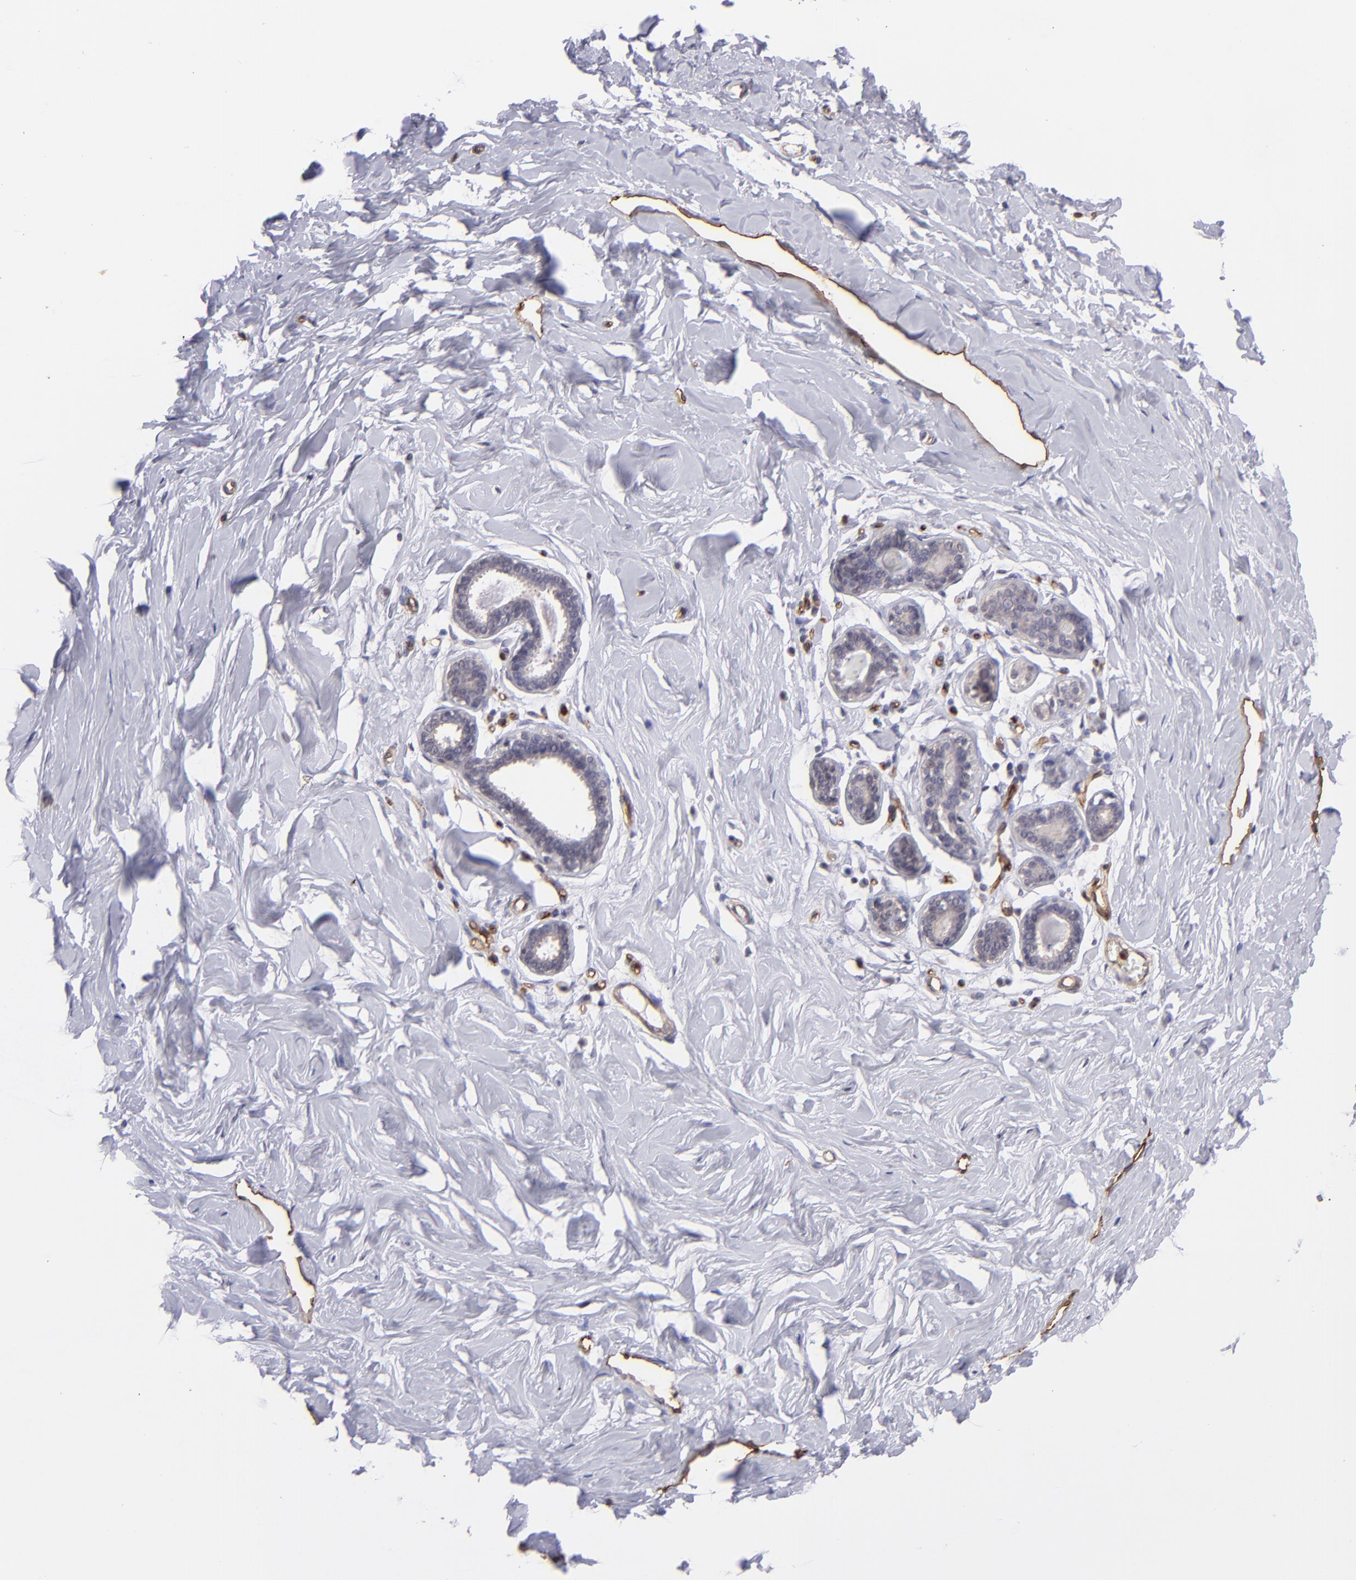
{"staining": {"intensity": "negative", "quantity": "none", "location": "none"}, "tissue": "breast", "cell_type": "Adipocytes", "image_type": "normal", "snomed": [{"axis": "morphology", "description": "Normal tissue, NOS"}, {"axis": "topography", "description": "Breast"}], "caption": "IHC photomicrograph of normal breast: human breast stained with DAB (3,3'-diaminobenzidine) demonstrates no significant protein positivity in adipocytes. Nuclei are stained in blue.", "gene": "DYSF", "patient": {"sex": "female", "age": 23}}